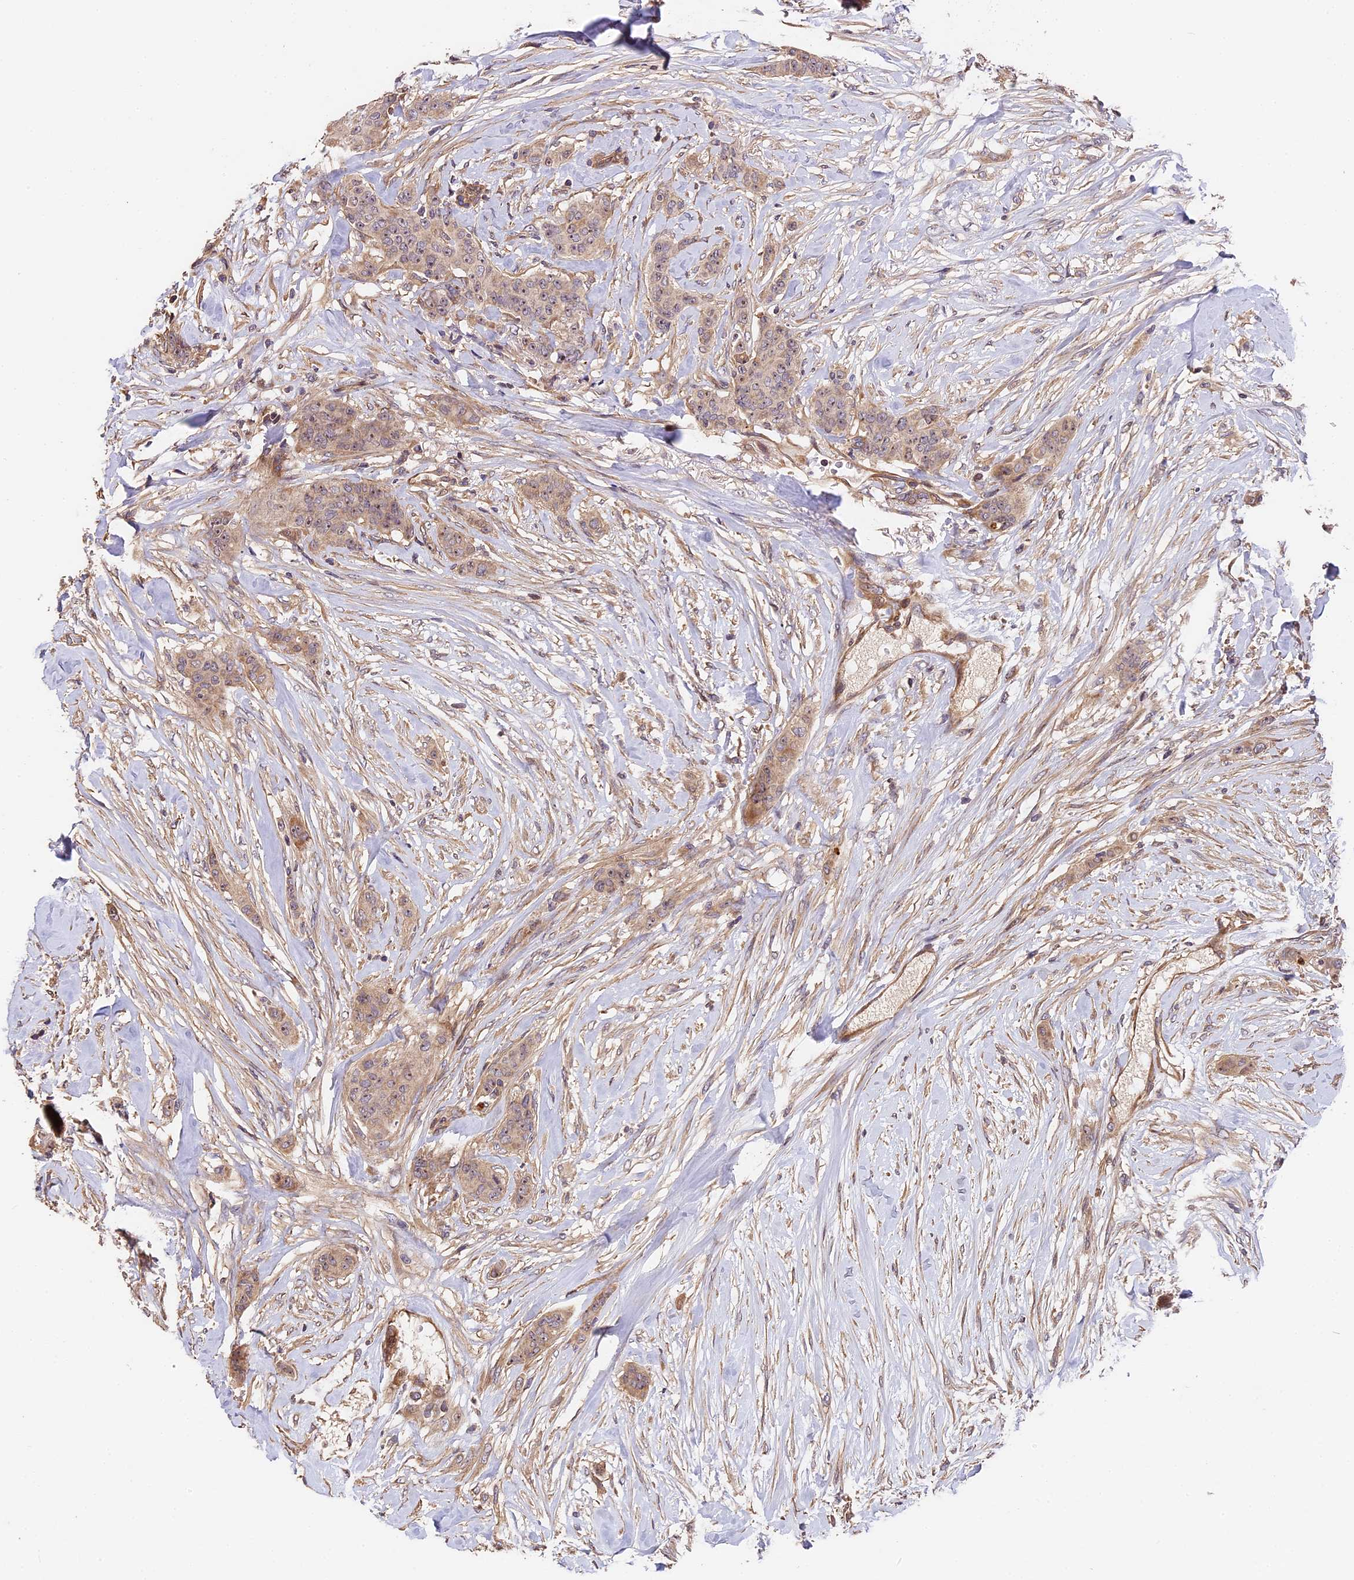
{"staining": {"intensity": "weak", "quantity": "25%-75%", "location": "cytoplasmic/membranous,nuclear"}, "tissue": "breast cancer", "cell_type": "Tumor cells", "image_type": "cancer", "snomed": [{"axis": "morphology", "description": "Duct carcinoma"}, {"axis": "topography", "description": "Breast"}], "caption": "Weak cytoplasmic/membranous and nuclear protein expression is present in approximately 25%-75% of tumor cells in breast cancer (infiltrating ductal carcinoma).", "gene": "ARHGAP17", "patient": {"sex": "female", "age": 40}}